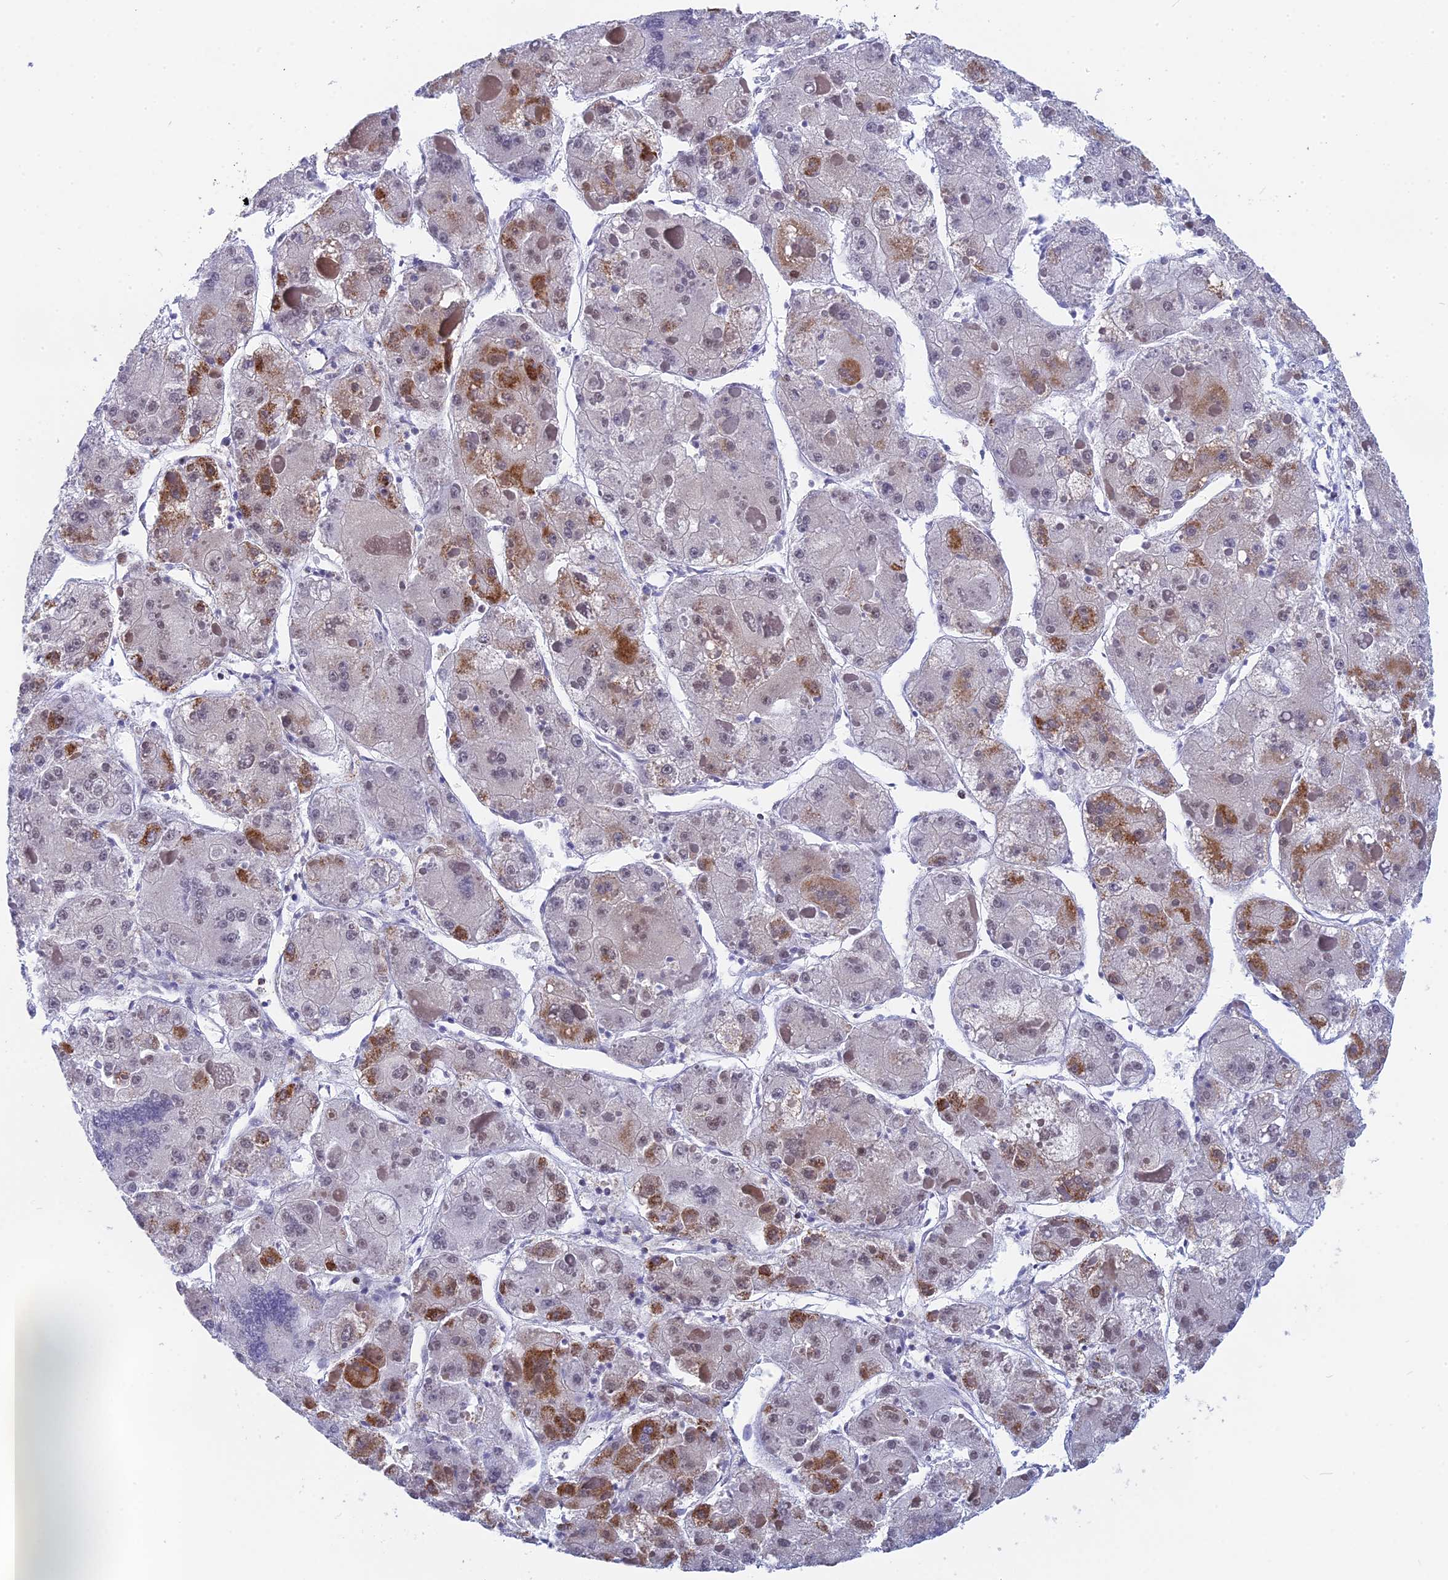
{"staining": {"intensity": "strong", "quantity": "<25%", "location": "cytoplasmic/membranous"}, "tissue": "liver cancer", "cell_type": "Tumor cells", "image_type": "cancer", "snomed": [{"axis": "morphology", "description": "Carcinoma, Hepatocellular, NOS"}, {"axis": "topography", "description": "Liver"}], "caption": "Protein staining of liver cancer tissue demonstrates strong cytoplasmic/membranous positivity in approximately <25% of tumor cells.", "gene": "CDC16", "patient": {"sex": "female", "age": 73}}